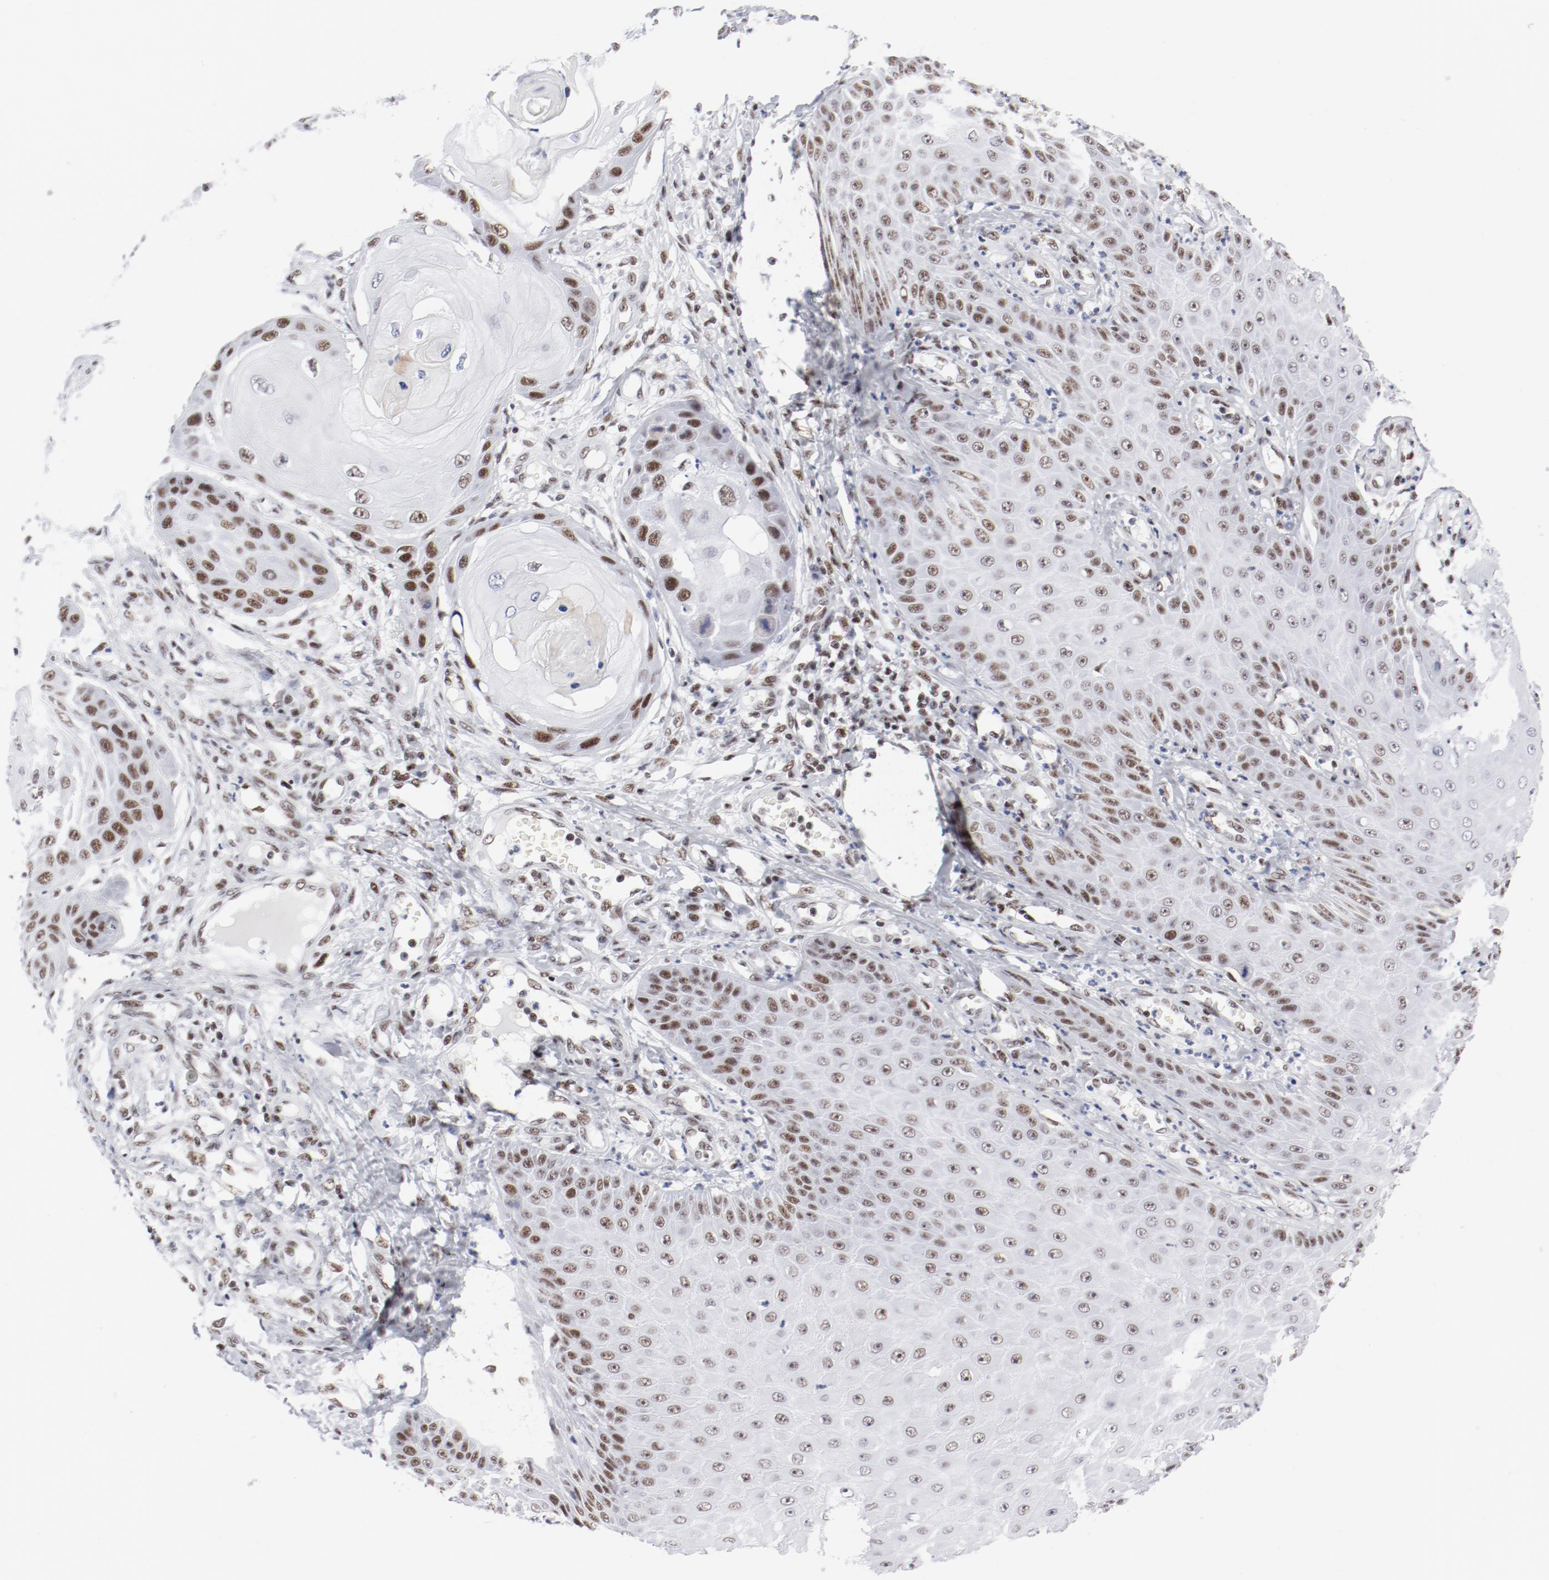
{"staining": {"intensity": "moderate", "quantity": ">75%", "location": "nuclear"}, "tissue": "skin cancer", "cell_type": "Tumor cells", "image_type": "cancer", "snomed": [{"axis": "morphology", "description": "Squamous cell carcinoma, NOS"}, {"axis": "topography", "description": "Skin"}], "caption": "This image shows immunohistochemistry (IHC) staining of human squamous cell carcinoma (skin), with medium moderate nuclear positivity in about >75% of tumor cells.", "gene": "ATF2", "patient": {"sex": "female", "age": 40}}